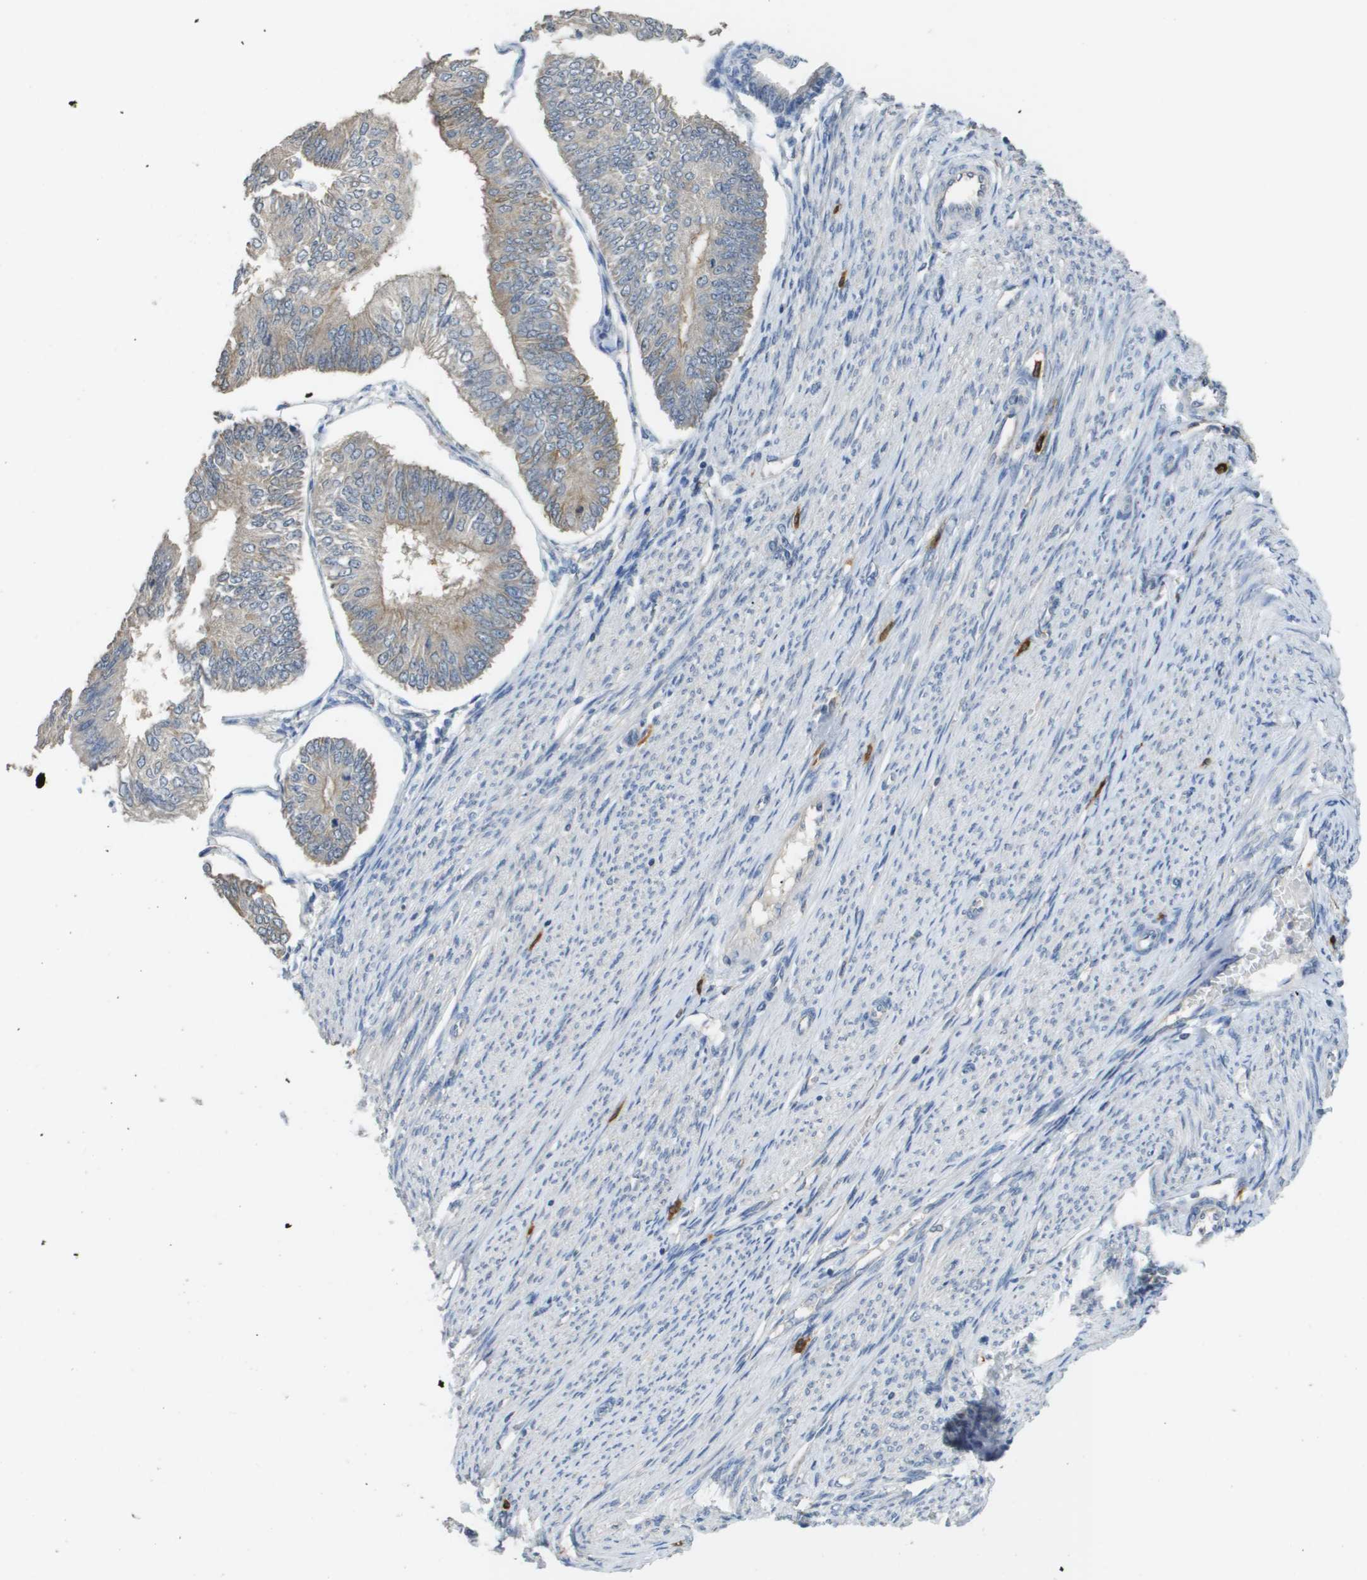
{"staining": {"intensity": "weak", "quantity": "<25%", "location": "cytoplasmic/membranous"}, "tissue": "endometrial cancer", "cell_type": "Tumor cells", "image_type": "cancer", "snomed": [{"axis": "morphology", "description": "Adenocarcinoma, NOS"}, {"axis": "topography", "description": "Endometrium"}], "caption": "Immunohistochemistry image of neoplastic tissue: human endometrial cancer (adenocarcinoma) stained with DAB shows no significant protein expression in tumor cells. (DAB immunohistochemistry (IHC), high magnification).", "gene": "RAB27B", "patient": {"sex": "female", "age": 58}}